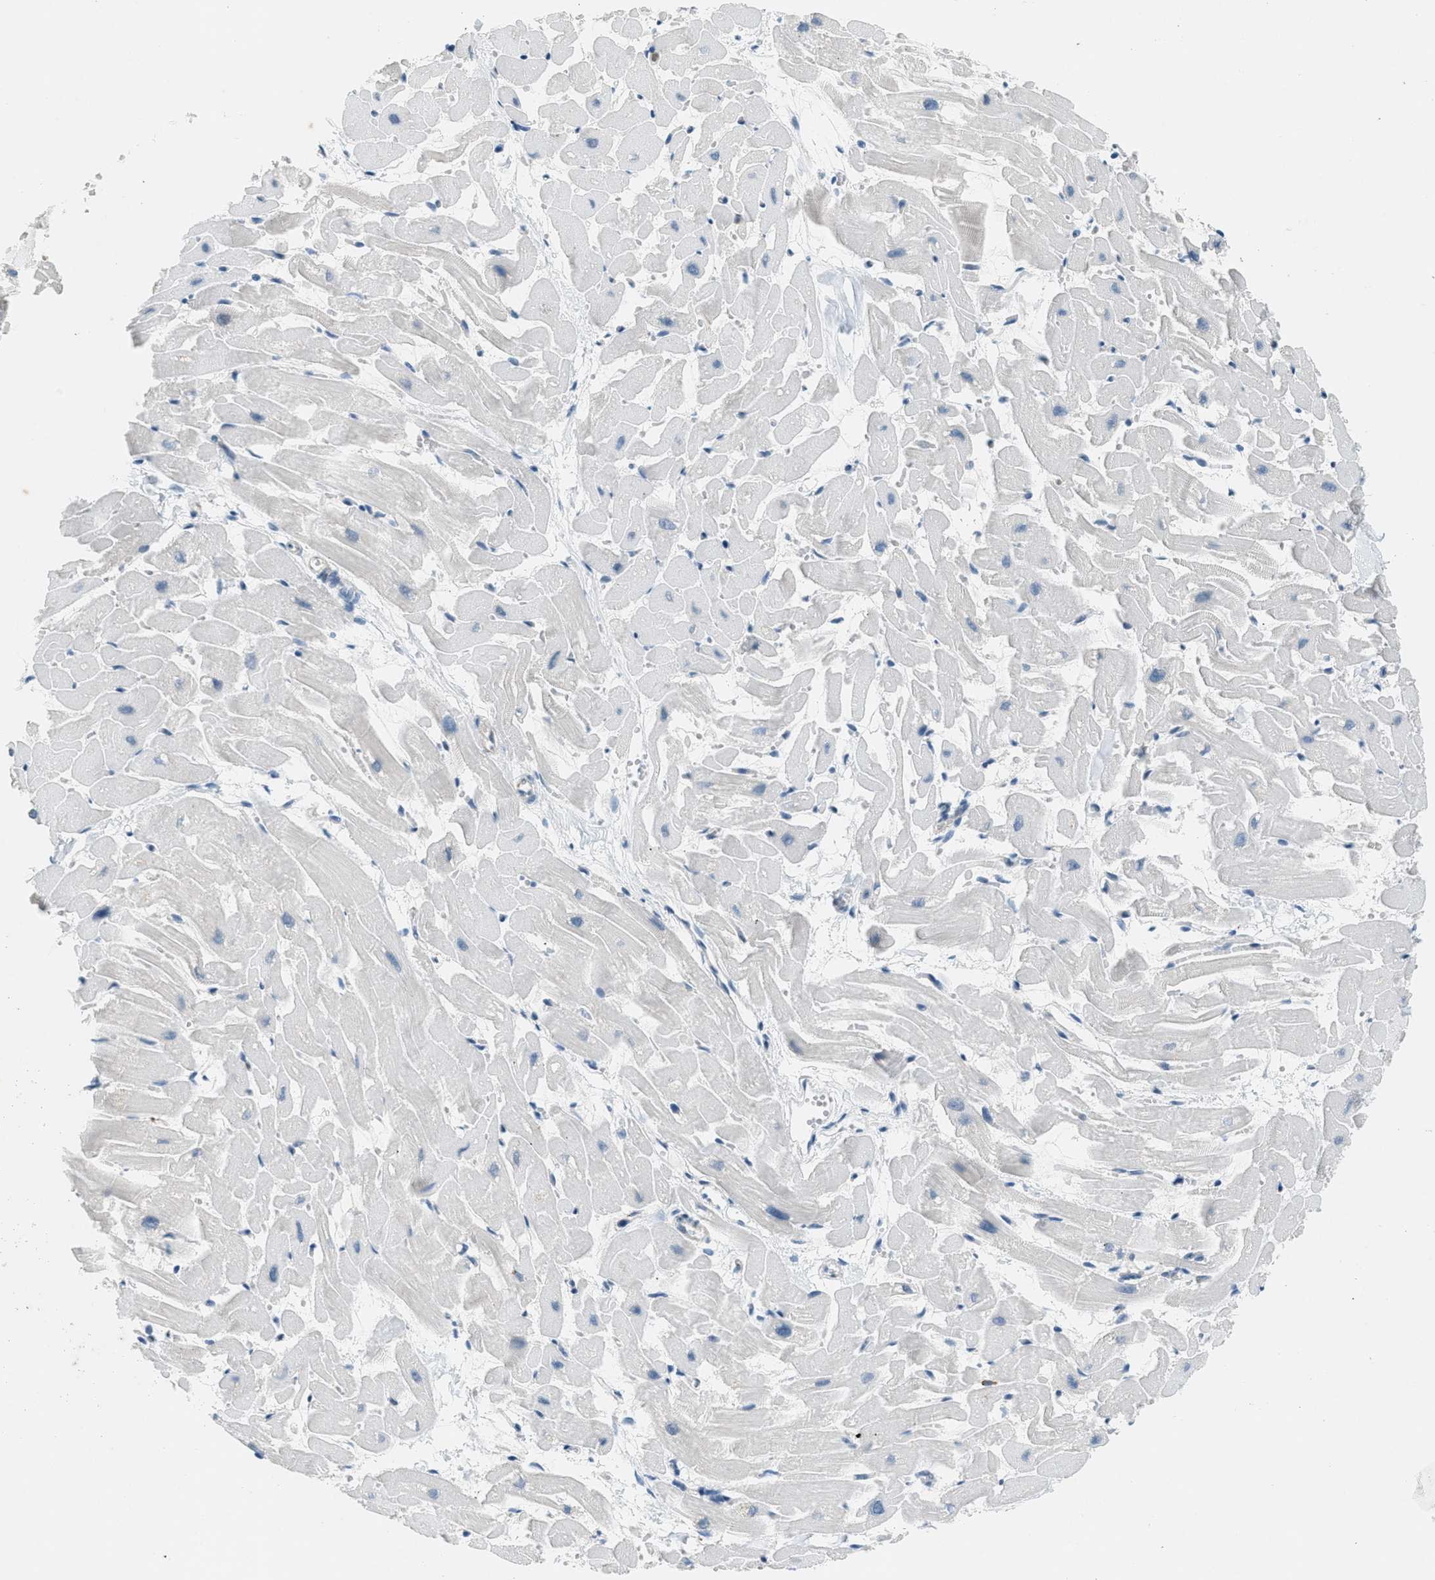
{"staining": {"intensity": "negative", "quantity": "none", "location": "none"}, "tissue": "heart muscle", "cell_type": "Cardiomyocytes", "image_type": "normal", "snomed": [{"axis": "morphology", "description": "Normal tissue, NOS"}, {"axis": "topography", "description": "Heart"}], "caption": "A micrograph of human heart muscle is negative for staining in cardiomyocytes. (DAB (3,3'-diaminobenzidine) immunohistochemistry (IHC), high magnification).", "gene": "FYN", "patient": {"sex": "female", "age": 19}}